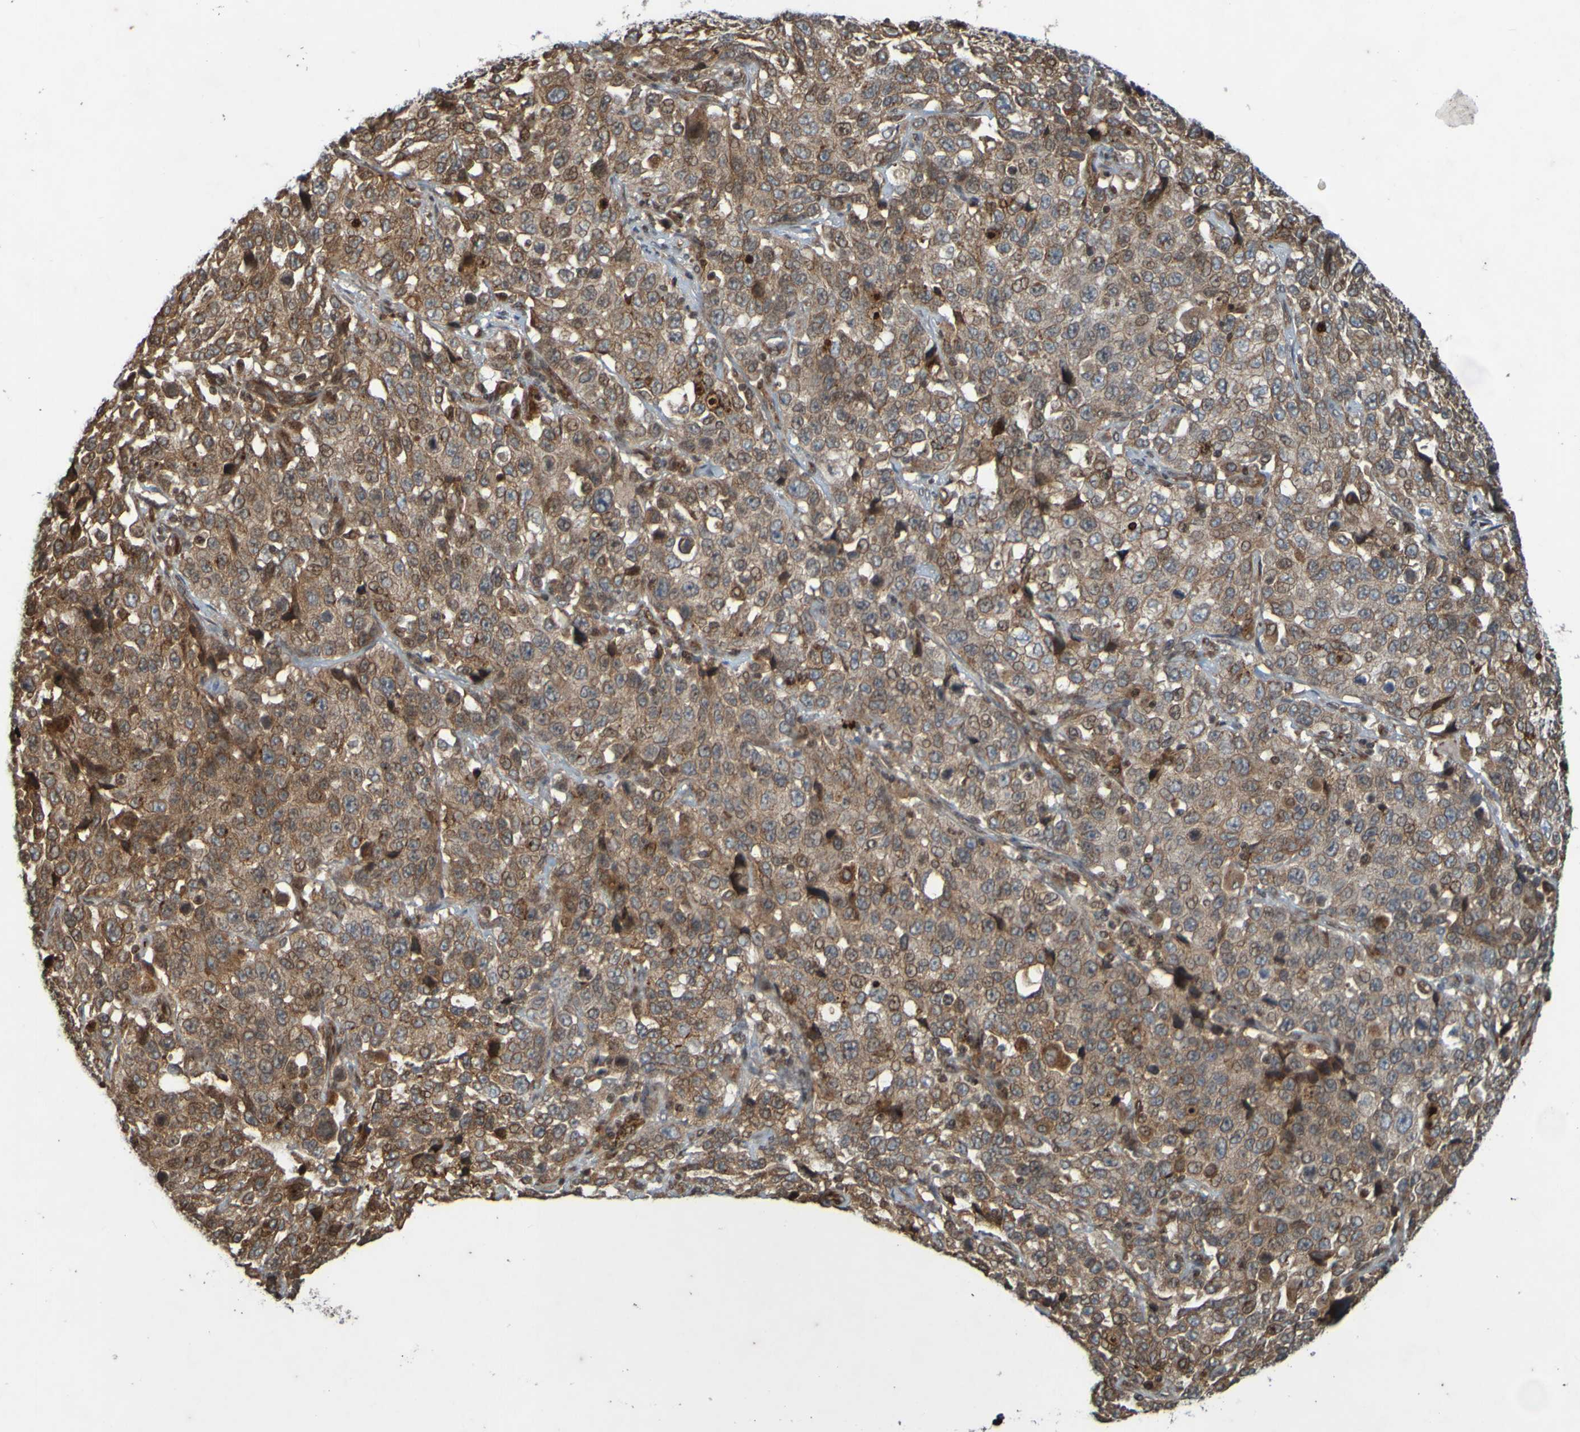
{"staining": {"intensity": "moderate", "quantity": ">75%", "location": "cytoplasmic/membranous"}, "tissue": "stomach cancer", "cell_type": "Tumor cells", "image_type": "cancer", "snomed": [{"axis": "morphology", "description": "Normal tissue, NOS"}, {"axis": "morphology", "description": "Adenocarcinoma, NOS"}, {"axis": "topography", "description": "Stomach"}], "caption": "Protein expression analysis of adenocarcinoma (stomach) displays moderate cytoplasmic/membranous positivity in about >75% of tumor cells. The staining was performed using DAB (3,3'-diaminobenzidine), with brown indicating positive protein expression. Nuclei are stained blue with hematoxylin.", "gene": "GUCY1A1", "patient": {"sex": "male", "age": 48}}